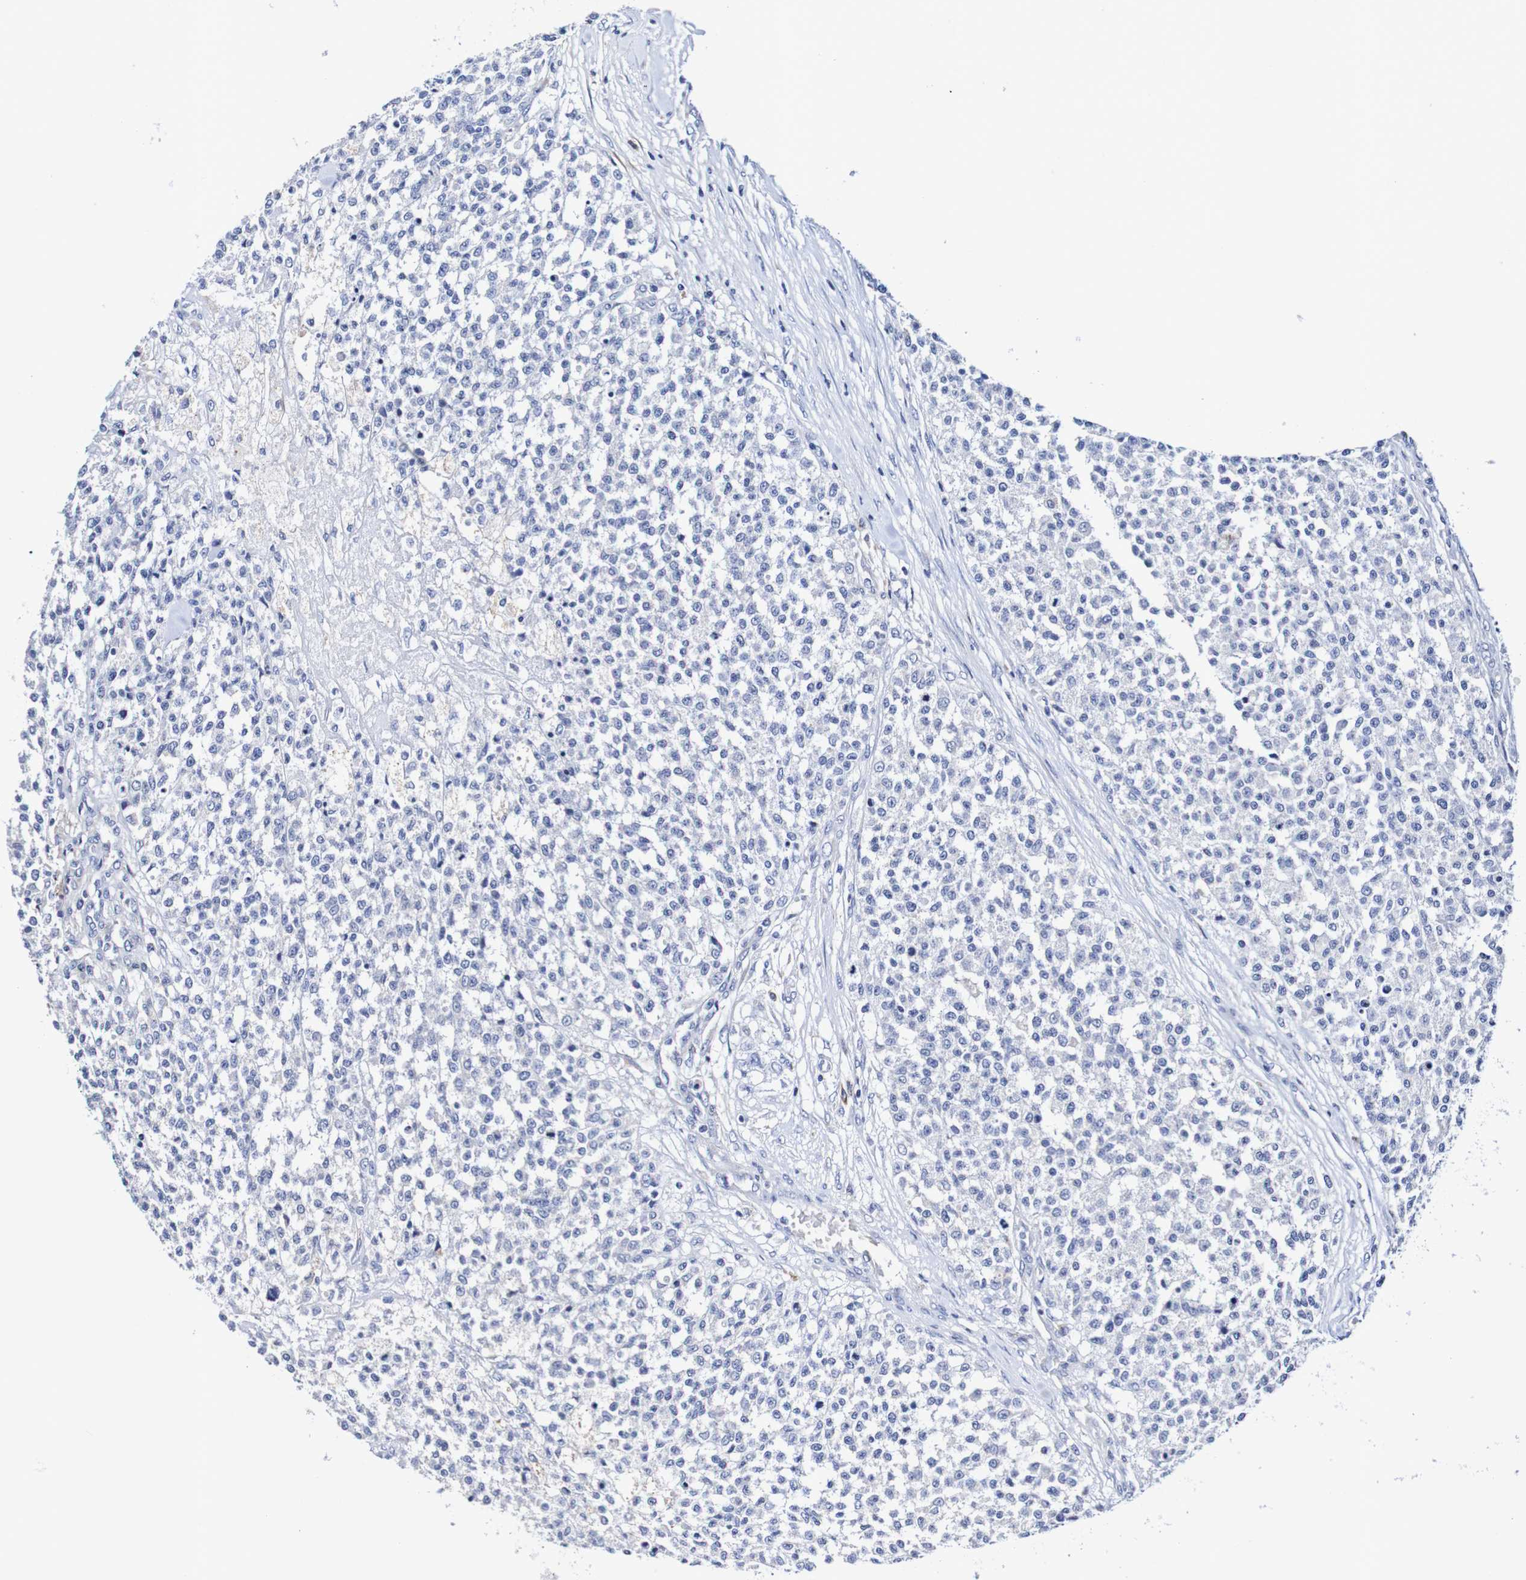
{"staining": {"intensity": "negative", "quantity": "none", "location": "none"}, "tissue": "testis cancer", "cell_type": "Tumor cells", "image_type": "cancer", "snomed": [{"axis": "morphology", "description": "Seminoma, NOS"}, {"axis": "topography", "description": "Testis"}], "caption": "This is an immunohistochemistry histopathology image of human seminoma (testis). There is no staining in tumor cells.", "gene": "SEZ6", "patient": {"sex": "male", "age": 59}}